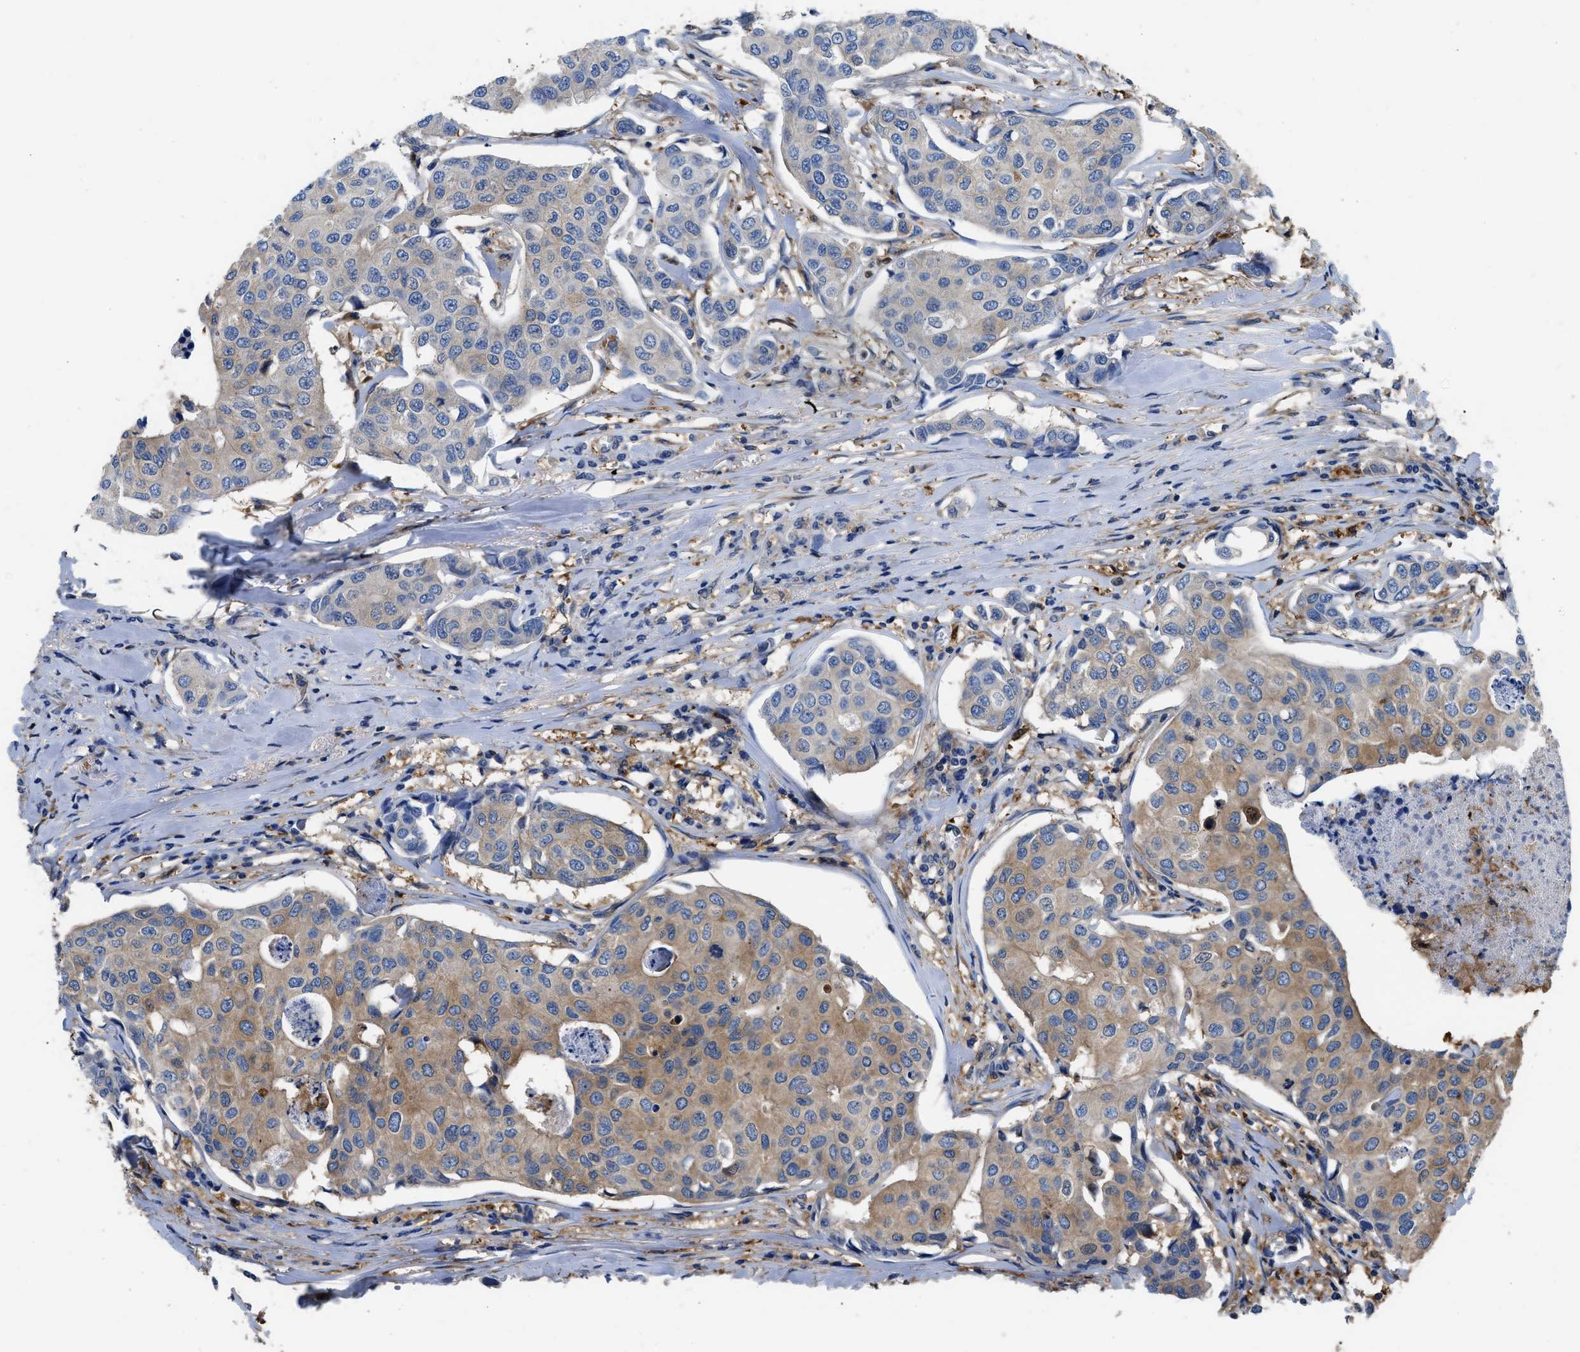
{"staining": {"intensity": "moderate", "quantity": ">75%", "location": "cytoplasmic/membranous"}, "tissue": "breast cancer", "cell_type": "Tumor cells", "image_type": "cancer", "snomed": [{"axis": "morphology", "description": "Duct carcinoma"}, {"axis": "topography", "description": "Breast"}], "caption": "About >75% of tumor cells in human breast cancer (intraductal carcinoma) reveal moderate cytoplasmic/membranous protein expression as visualized by brown immunohistochemical staining.", "gene": "PKM", "patient": {"sex": "female", "age": 80}}